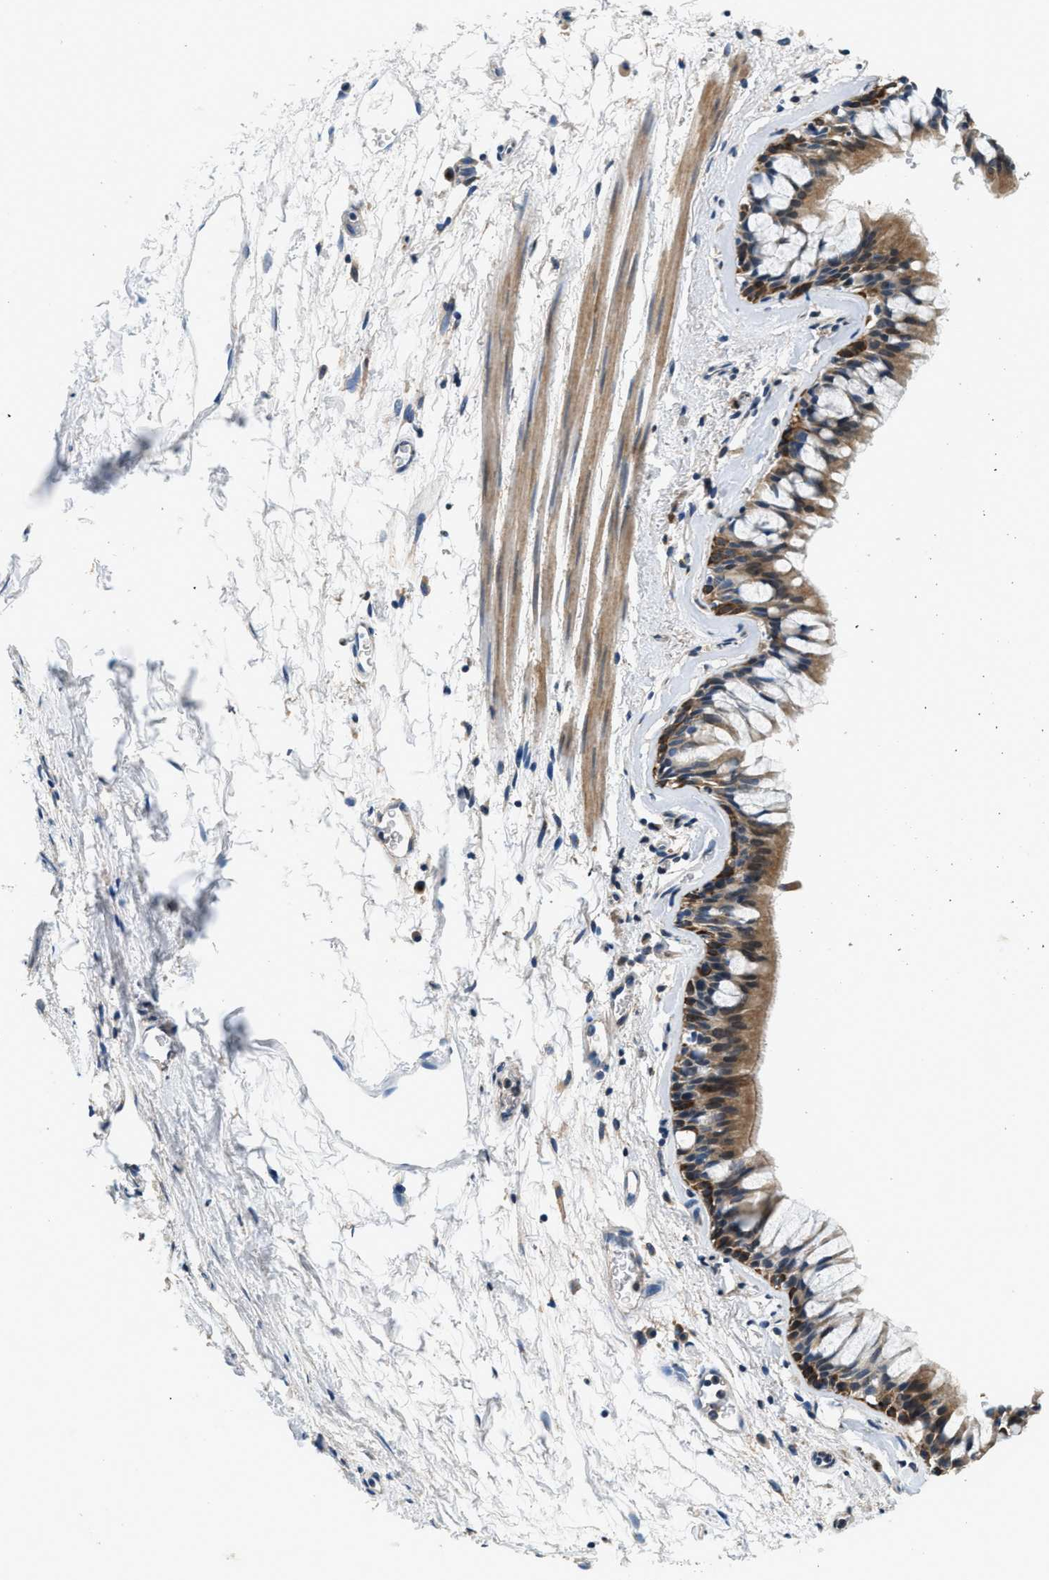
{"staining": {"intensity": "moderate", "quantity": ">75%", "location": "cytoplasmic/membranous"}, "tissue": "bronchus", "cell_type": "Respiratory epithelial cells", "image_type": "normal", "snomed": [{"axis": "morphology", "description": "Normal tissue, NOS"}, {"axis": "topography", "description": "Cartilage tissue"}, {"axis": "topography", "description": "Bronchus"}], "caption": "IHC of unremarkable human bronchus displays medium levels of moderate cytoplasmic/membranous expression in approximately >75% of respiratory epithelial cells. (Brightfield microscopy of DAB IHC at high magnification).", "gene": "SSH2", "patient": {"sex": "female", "age": 53}}